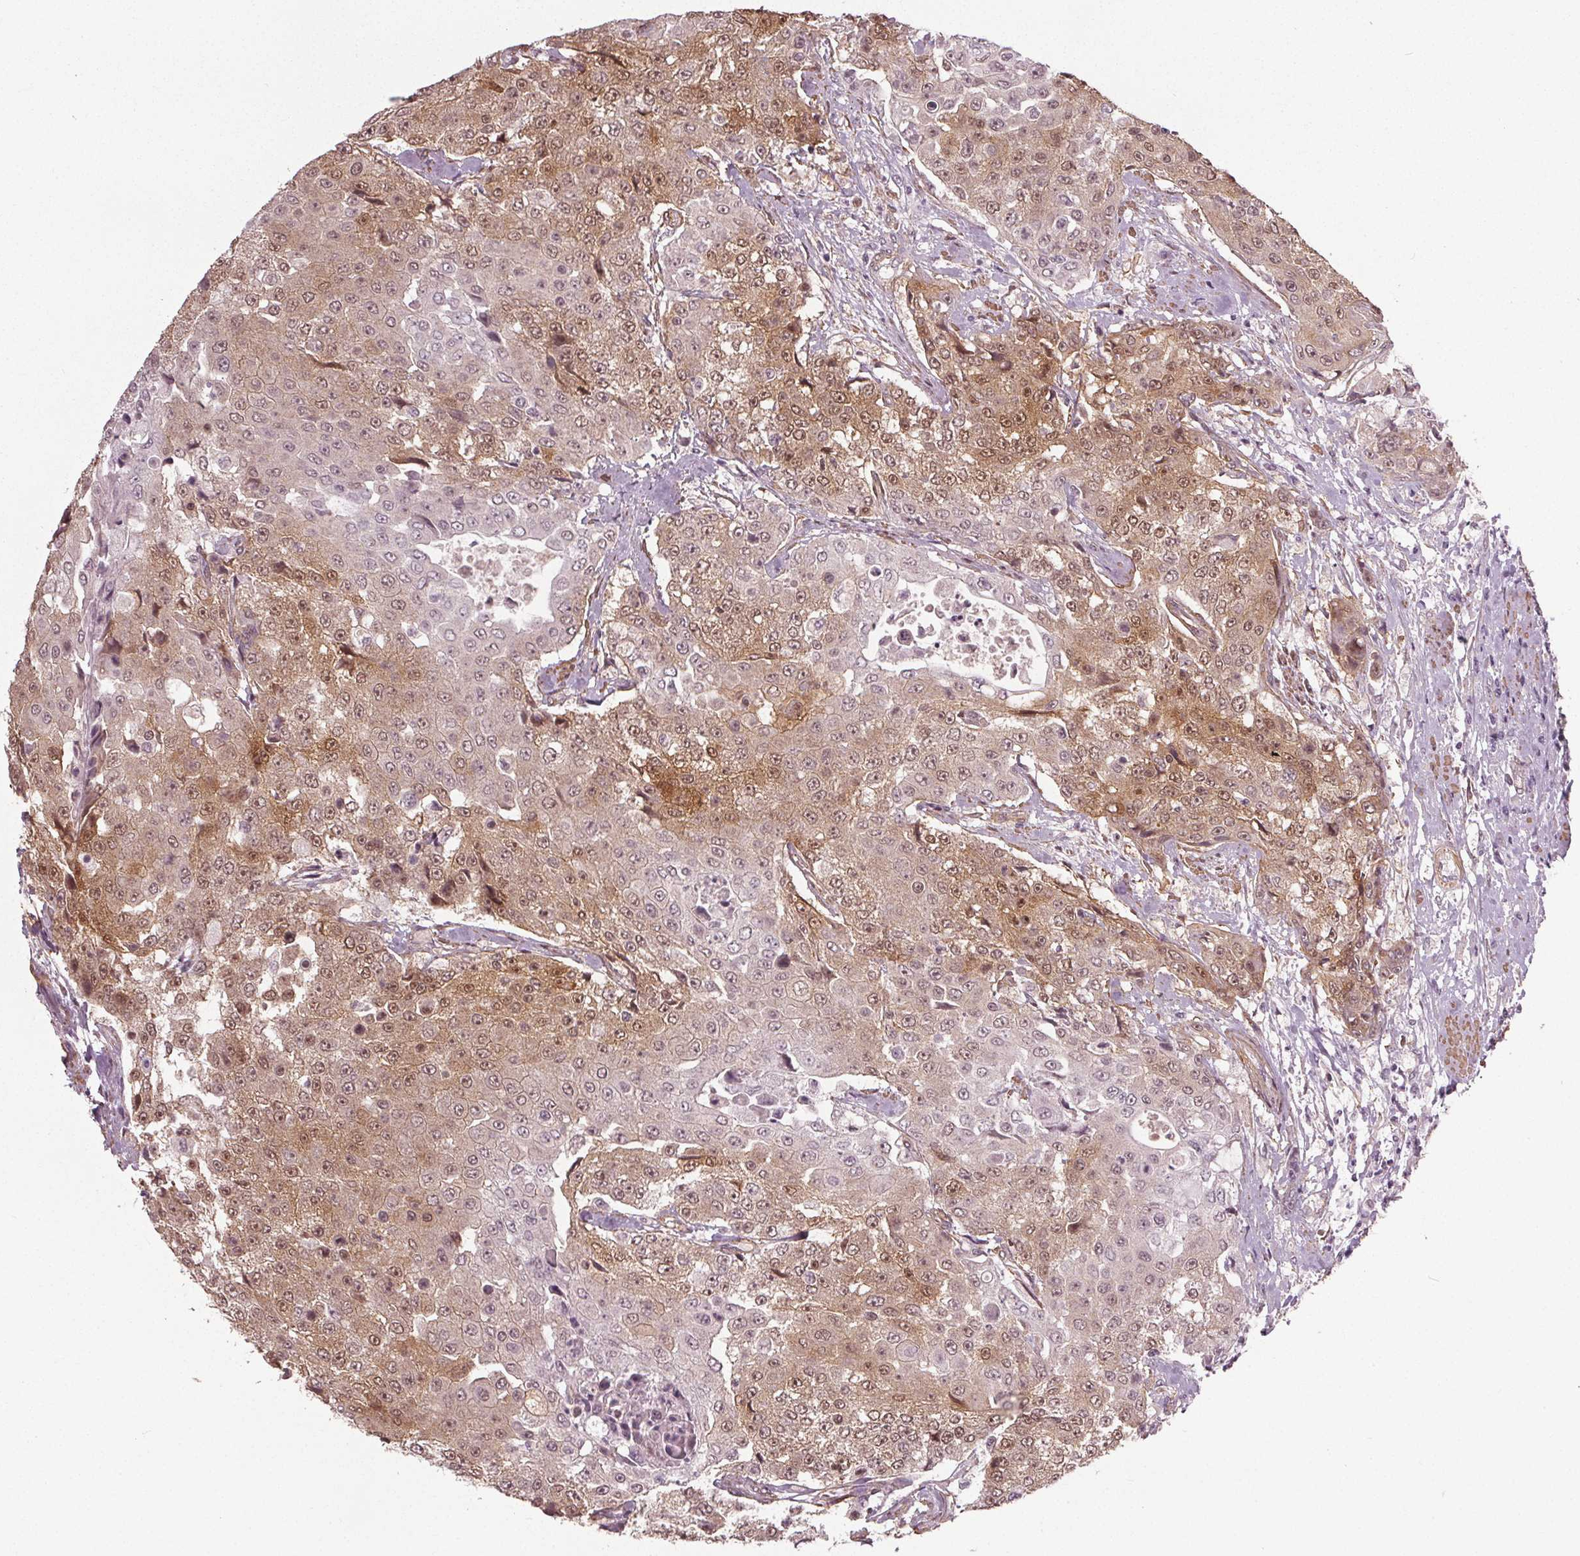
{"staining": {"intensity": "moderate", "quantity": "25%-75%", "location": "cytoplasmic/membranous,nuclear"}, "tissue": "urothelial cancer", "cell_type": "Tumor cells", "image_type": "cancer", "snomed": [{"axis": "morphology", "description": "Urothelial carcinoma, High grade"}, {"axis": "topography", "description": "Urinary bladder"}], "caption": "This is a micrograph of IHC staining of urothelial cancer, which shows moderate expression in the cytoplasmic/membranous and nuclear of tumor cells.", "gene": "PKP1", "patient": {"sex": "female", "age": 63}}